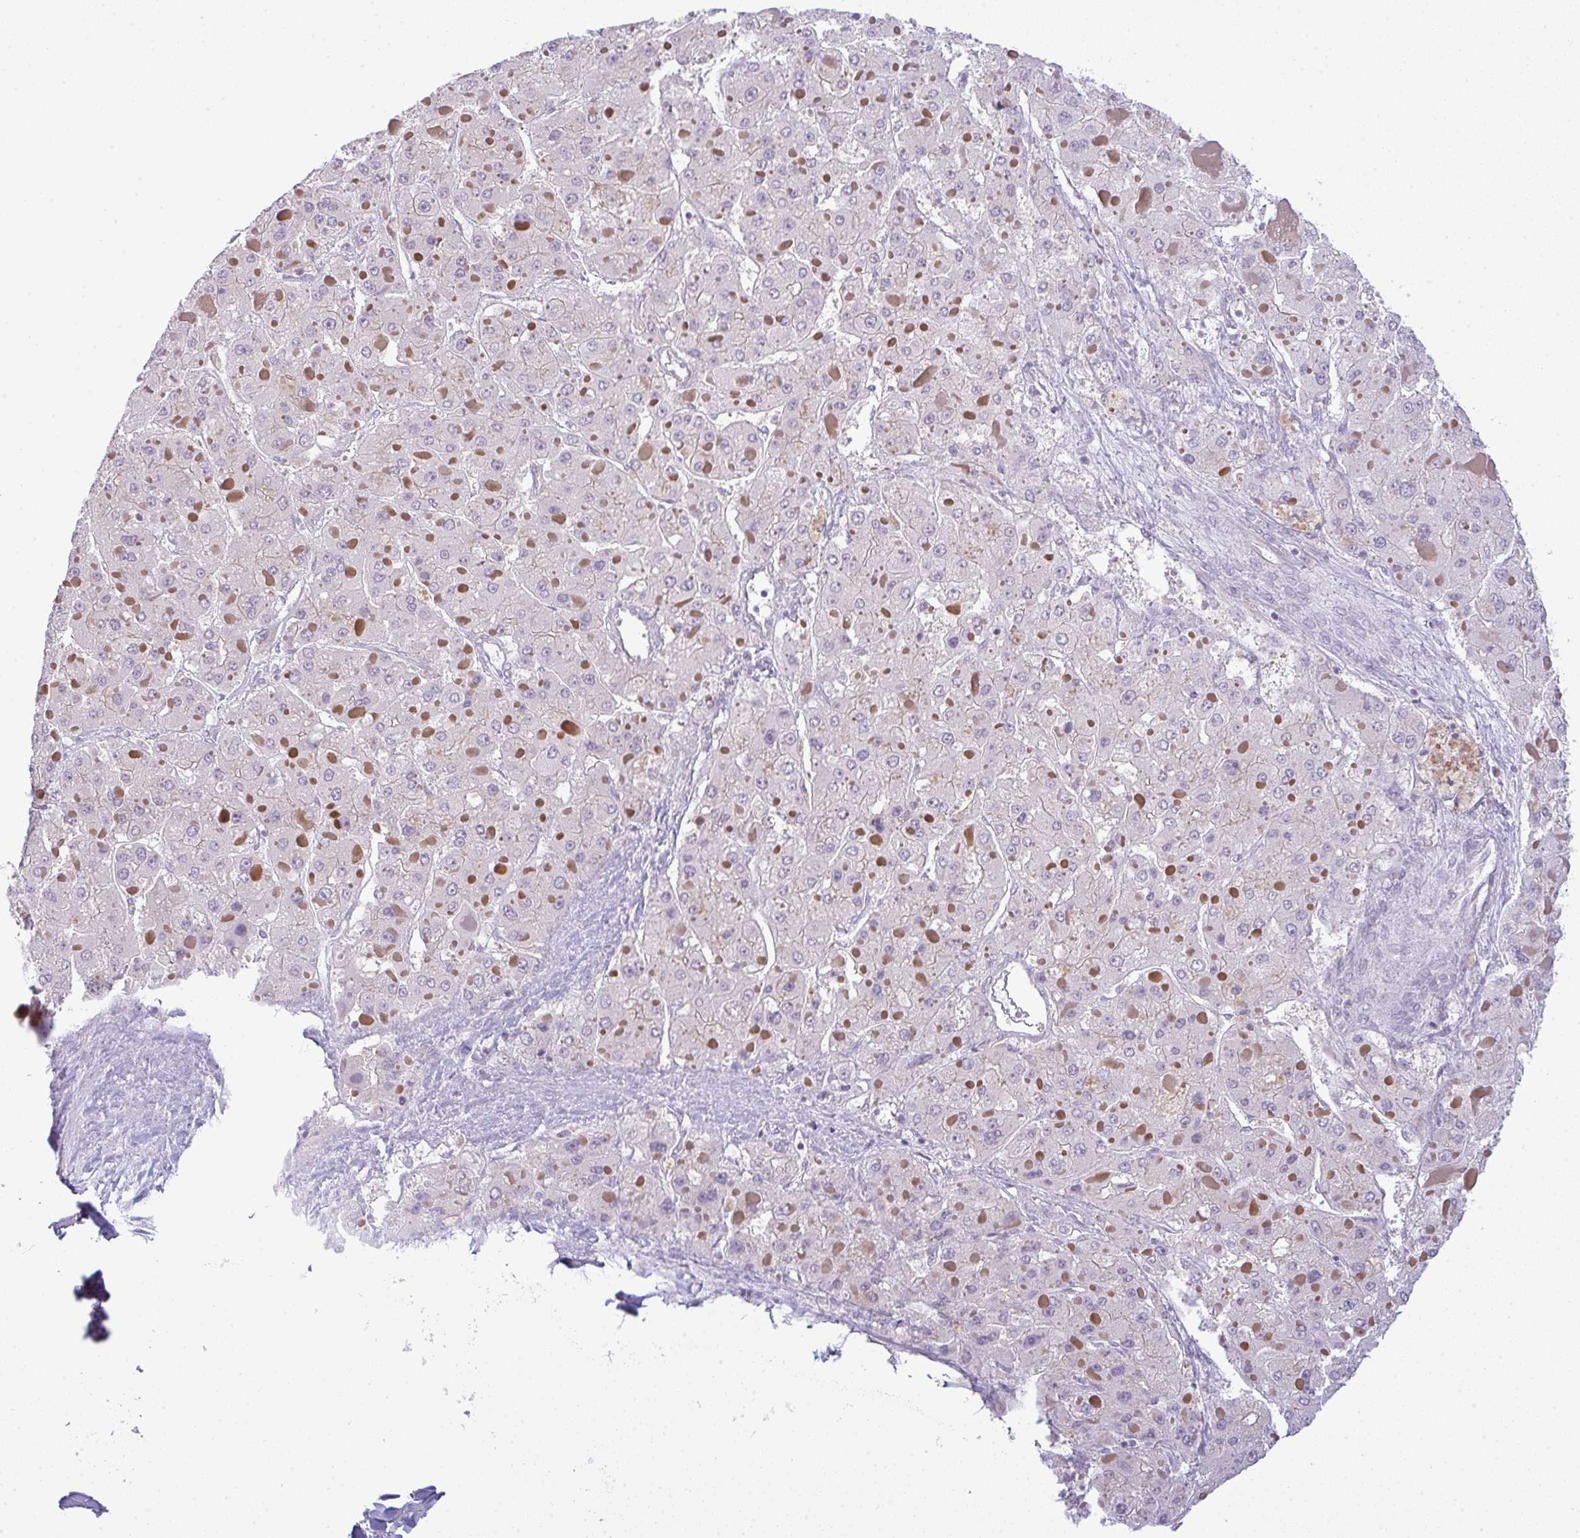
{"staining": {"intensity": "negative", "quantity": "none", "location": "none"}, "tissue": "liver cancer", "cell_type": "Tumor cells", "image_type": "cancer", "snomed": [{"axis": "morphology", "description": "Carcinoma, Hepatocellular, NOS"}, {"axis": "topography", "description": "Liver"}], "caption": "An image of human liver cancer is negative for staining in tumor cells.", "gene": "CSE1L", "patient": {"sex": "female", "age": 73}}